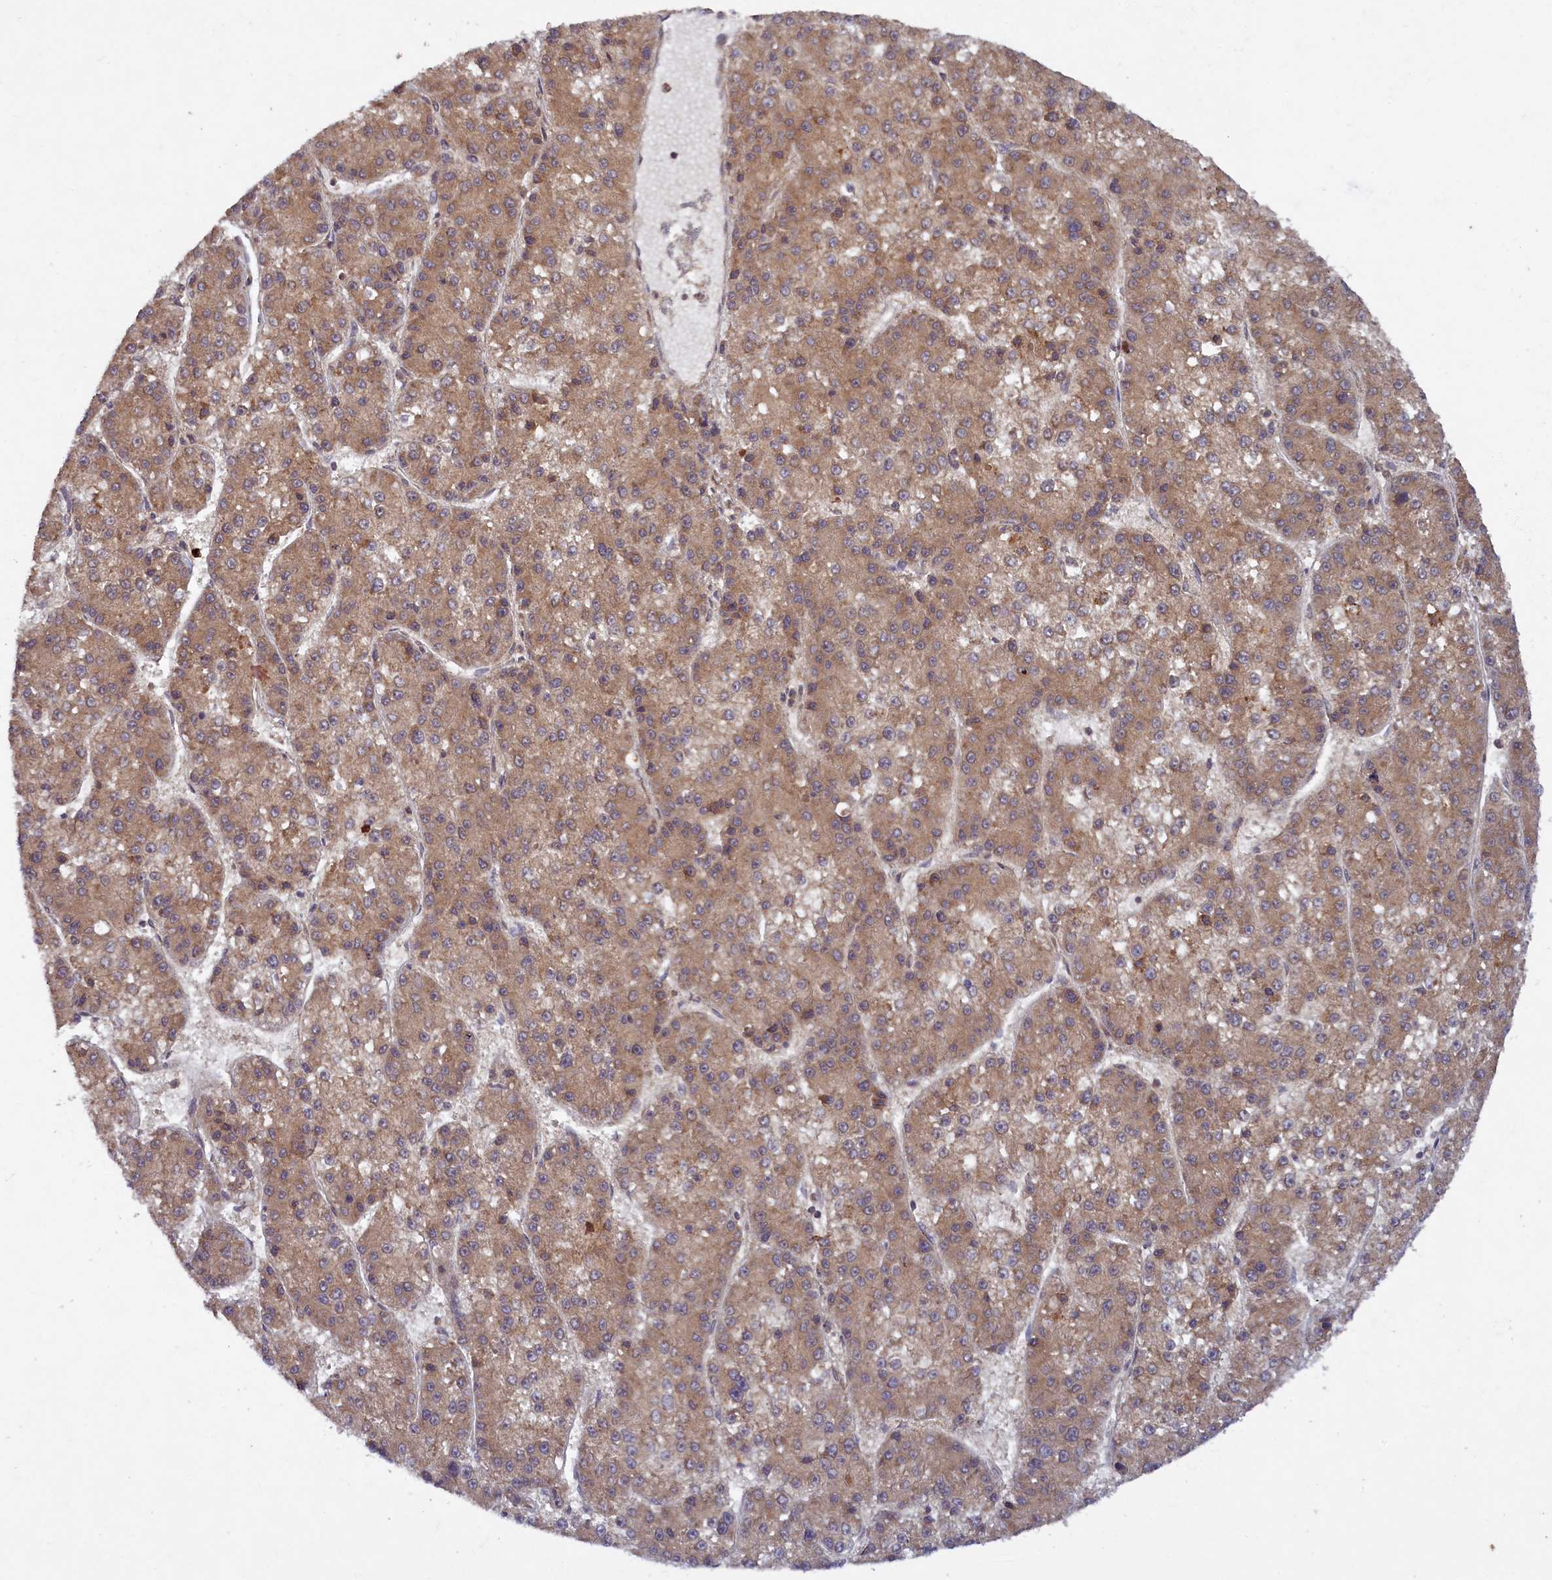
{"staining": {"intensity": "moderate", "quantity": ">75%", "location": "cytoplasmic/membranous"}, "tissue": "liver cancer", "cell_type": "Tumor cells", "image_type": "cancer", "snomed": [{"axis": "morphology", "description": "Carcinoma, Hepatocellular, NOS"}, {"axis": "topography", "description": "Liver"}], "caption": "An image showing moderate cytoplasmic/membranous expression in about >75% of tumor cells in liver cancer, as visualized by brown immunohistochemical staining.", "gene": "BICD1", "patient": {"sex": "female", "age": 73}}